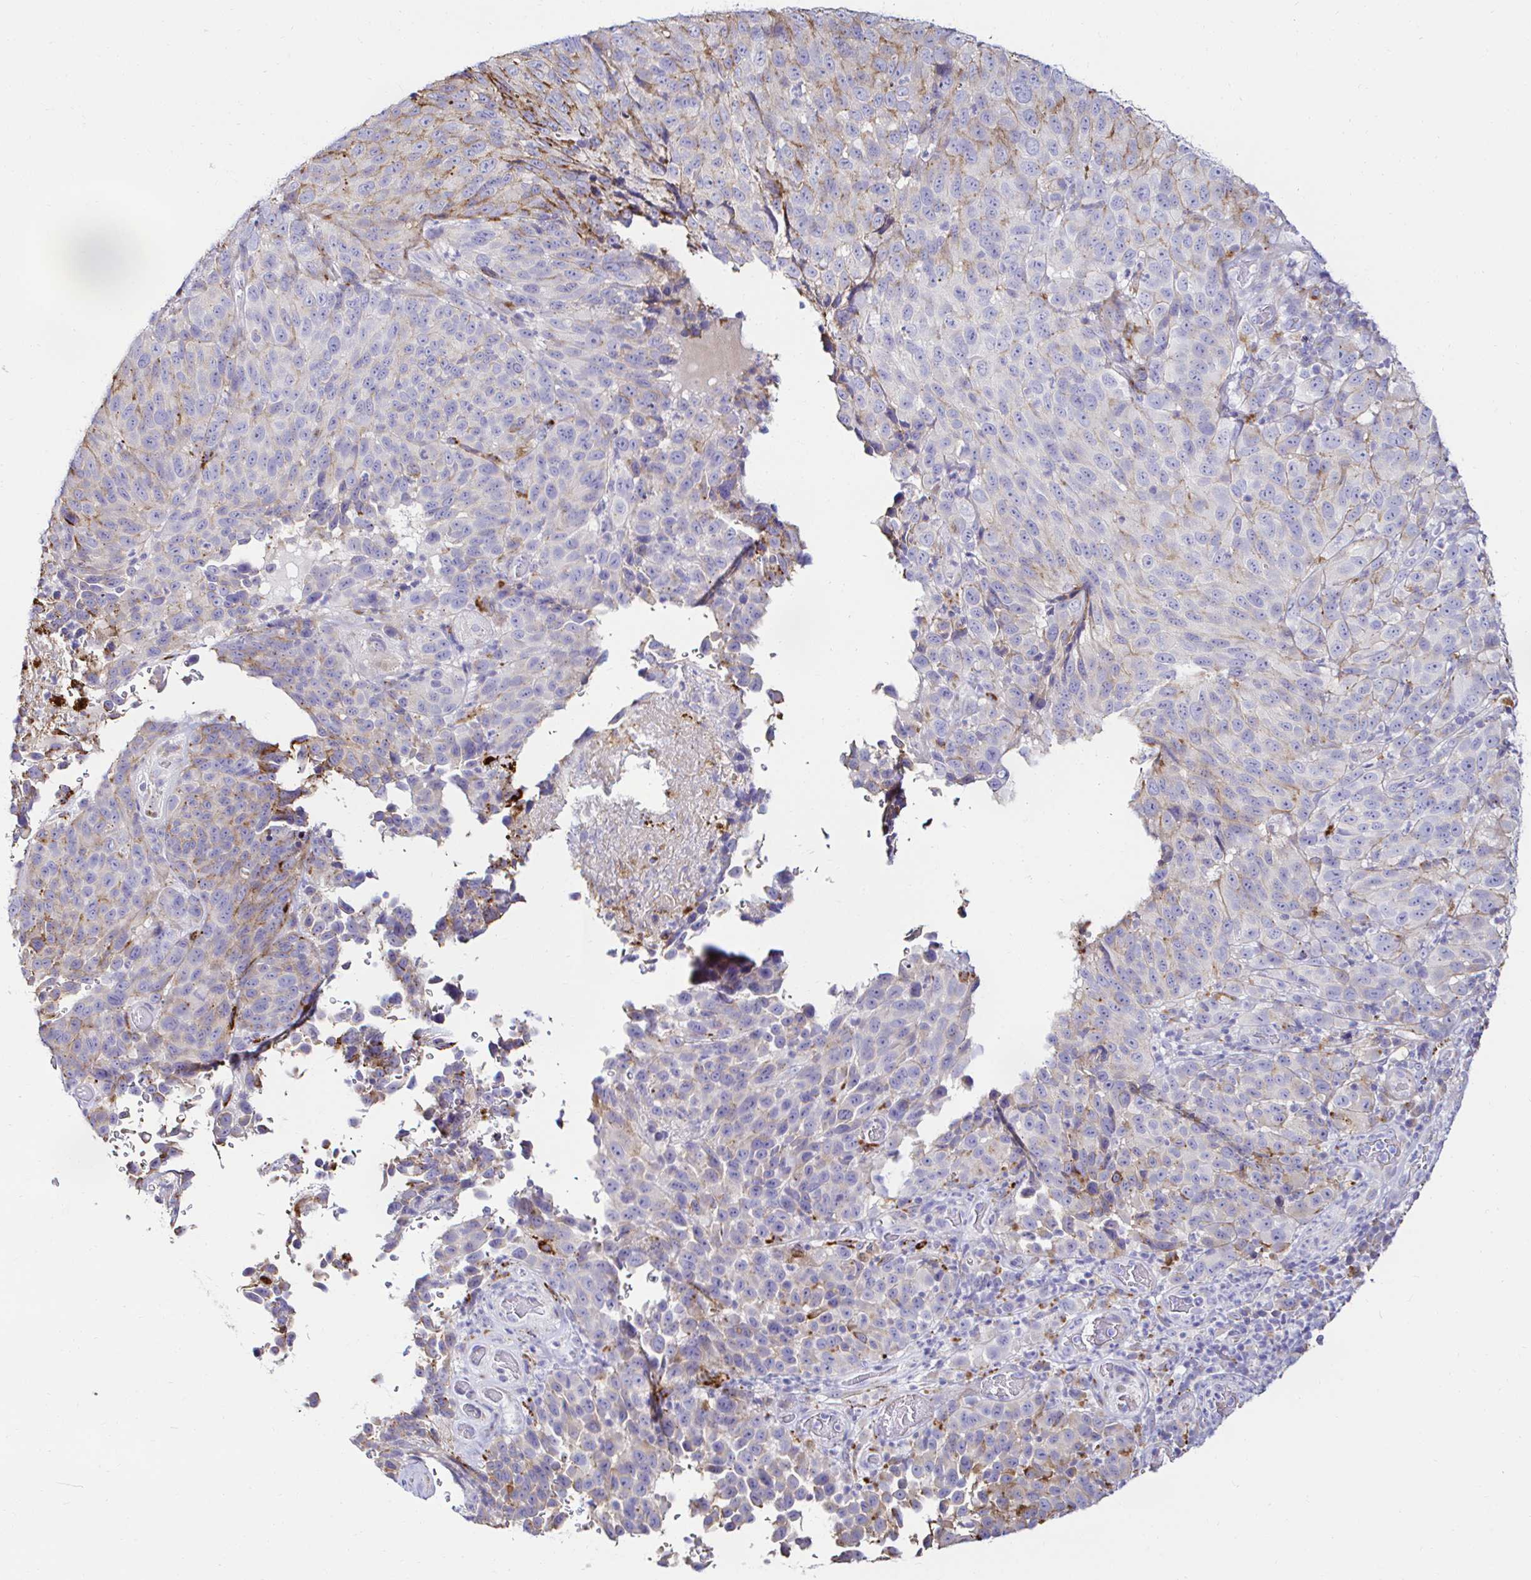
{"staining": {"intensity": "weak", "quantity": "<25%", "location": "cytoplasmic/membranous"}, "tissue": "melanoma", "cell_type": "Tumor cells", "image_type": "cancer", "snomed": [{"axis": "morphology", "description": "Malignant melanoma, NOS"}, {"axis": "topography", "description": "Skin"}], "caption": "The photomicrograph exhibits no significant expression in tumor cells of malignant melanoma.", "gene": "GALNS", "patient": {"sex": "male", "age": 85}}